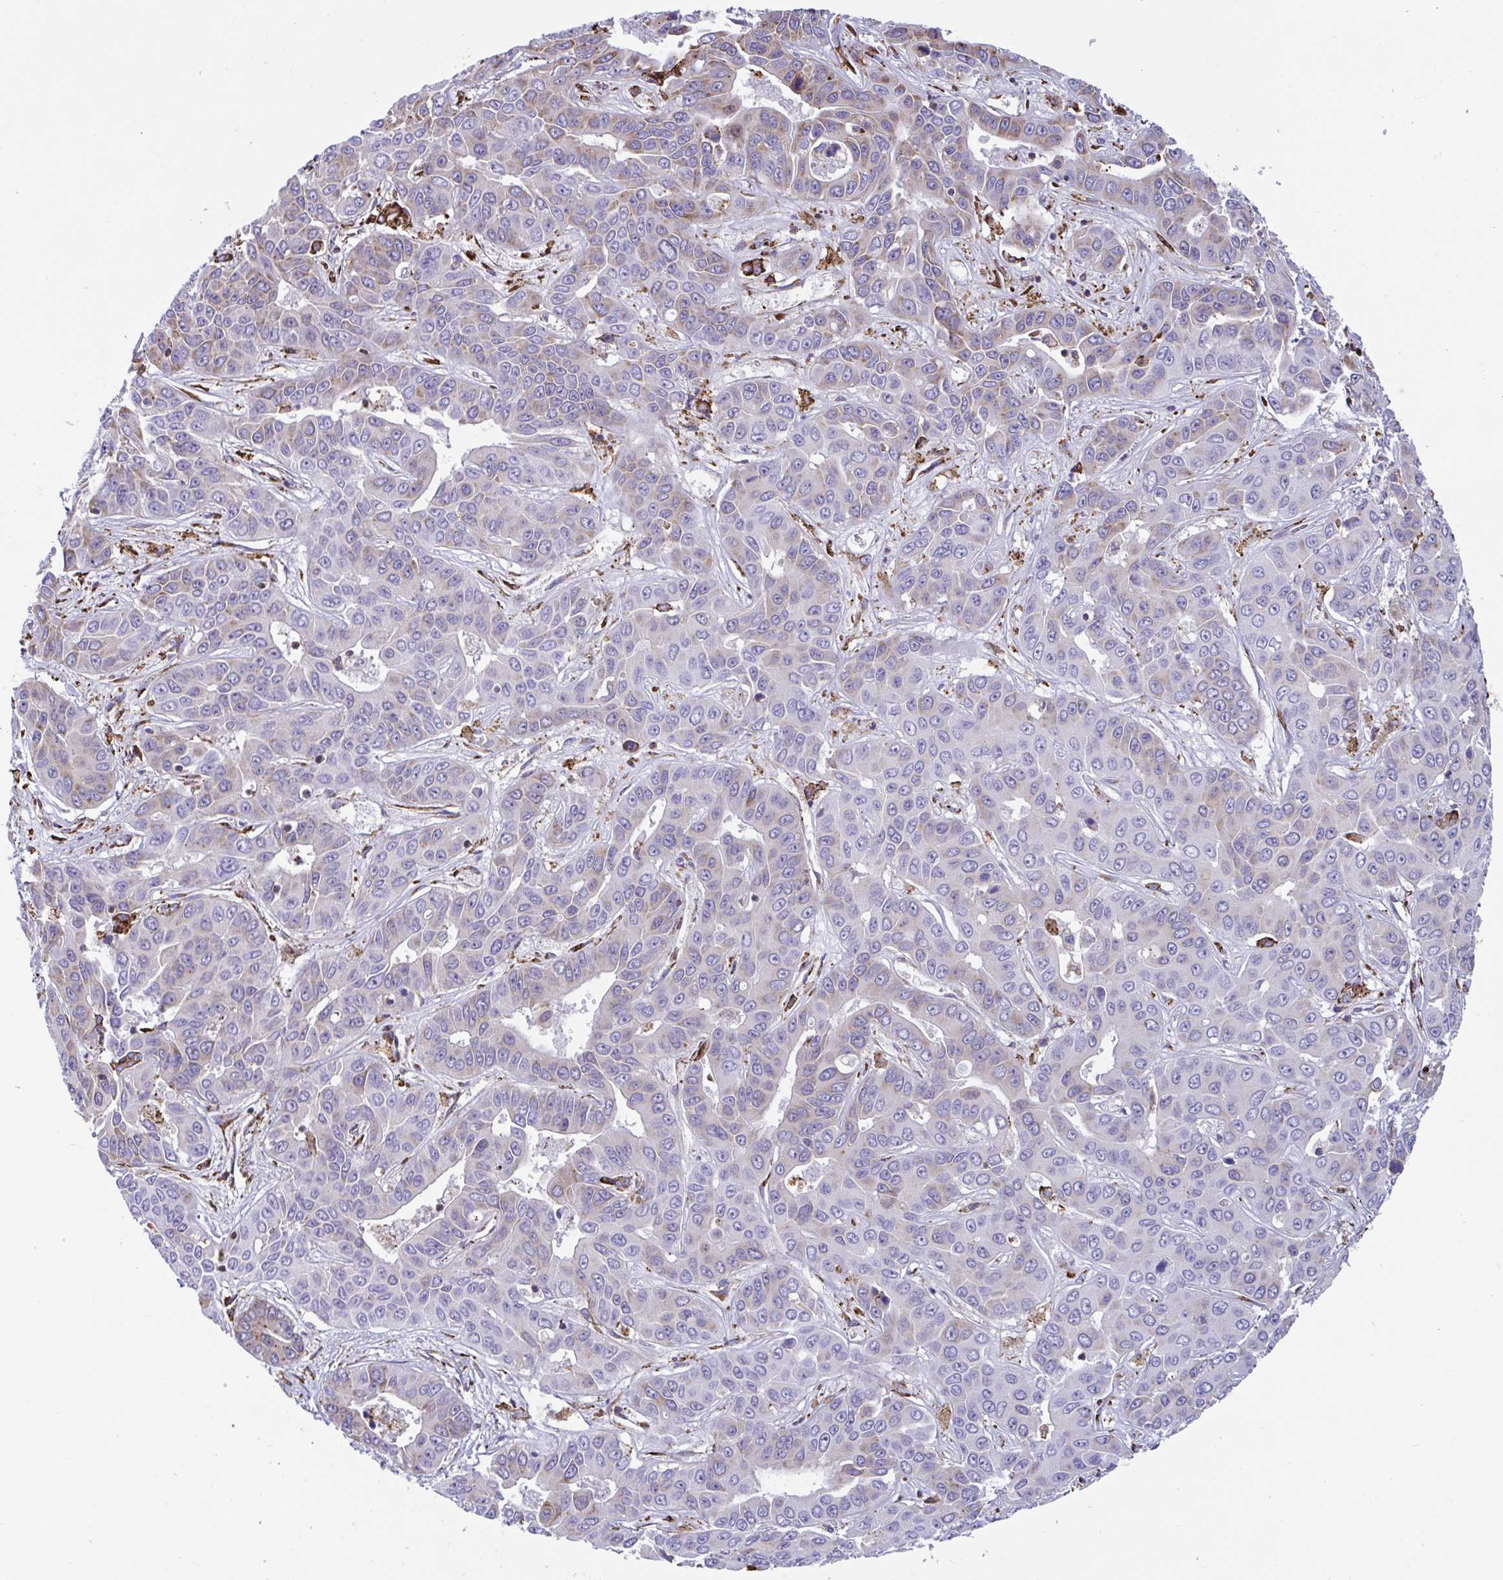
{"staining": {"intensity": "weak", "quantity": "<25%", "location": "cytoplasmic/membranous"}, "tissue": "liver cancer", "cell_type": "Tumor cells", "image_type": "cancer", "snomed": [{"axis": "morphology", "description": "Cholangiocarcinoma"}, {"axis": "topography", "description": "Liver"}], "caption": "Tumor cells show no significant expression in liver cholangiocarcinoma. The staining was performed using DAB (3,3'-diaminobenzidine) to visualize the protein expression in brown, while the nuclei were stained in blue with hematoxylin (Magnification: 20x).", "gene": "PEAK3", "patient": {"sex": "female", "age": 52}}